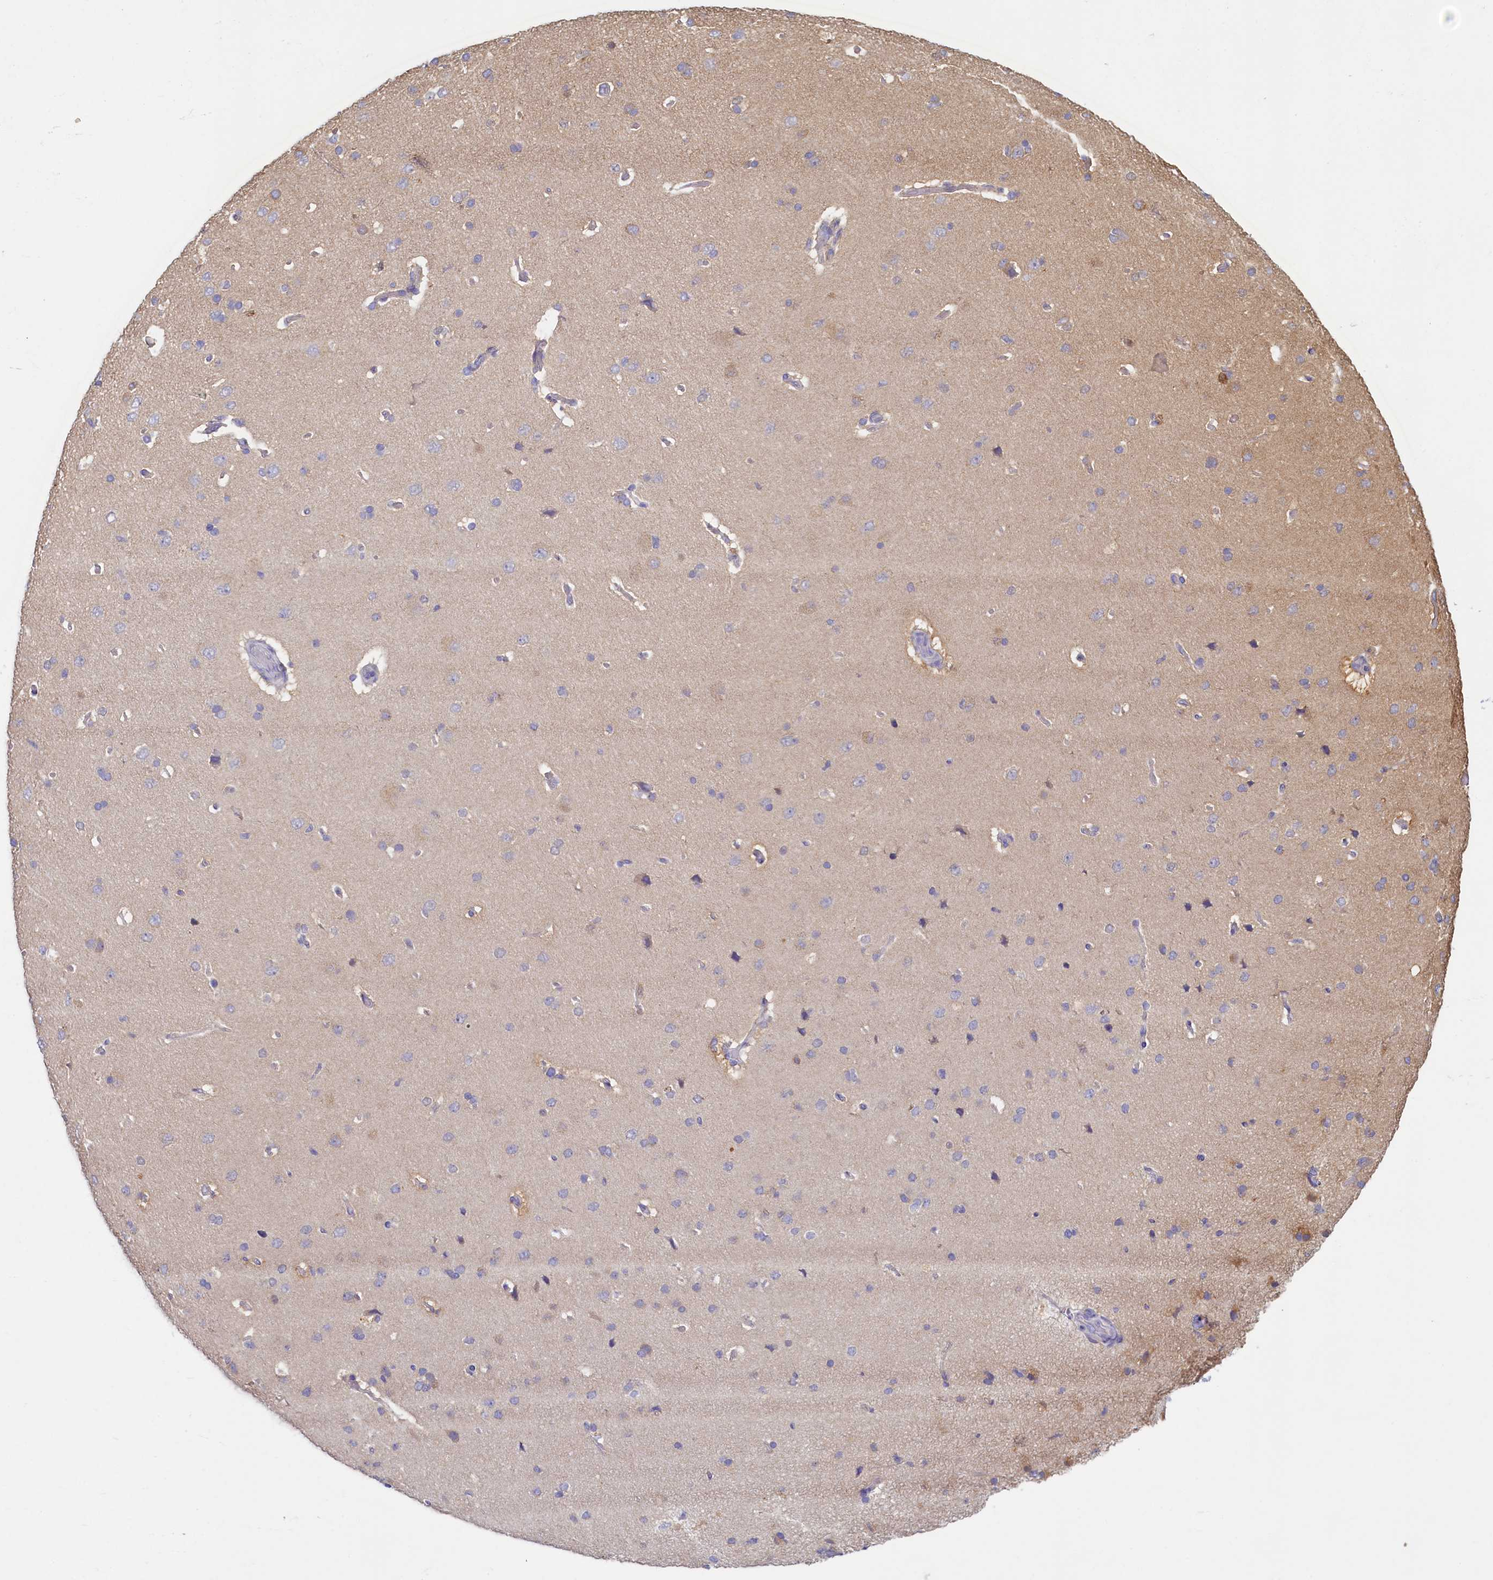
{"staining": {"intensity": "weak", "quantity": "<25%", "location": "cytoplasmic/membranous"}, "tissue": "cerebral cortex", "cell_type": "Endothelial cells", "image_type": "normal", "snomed": [{"axis": "morphology", "description": "Normal tissue, NOS"}, {"axis": "topography", "description": "Cerebral cortex"}], "caption": "High magnification brightfield microscopy of benign cerebral cortex stained with DAB (3,3'-diaminobenzidine) (brown) and counterstained with hematoxylin (blue): endothelial cells show no significant positivity. (IHC, brightfield microscopy, high magnification).", "gene": "TIMM8B", "patient": {"sex": "male", "age": 62}}